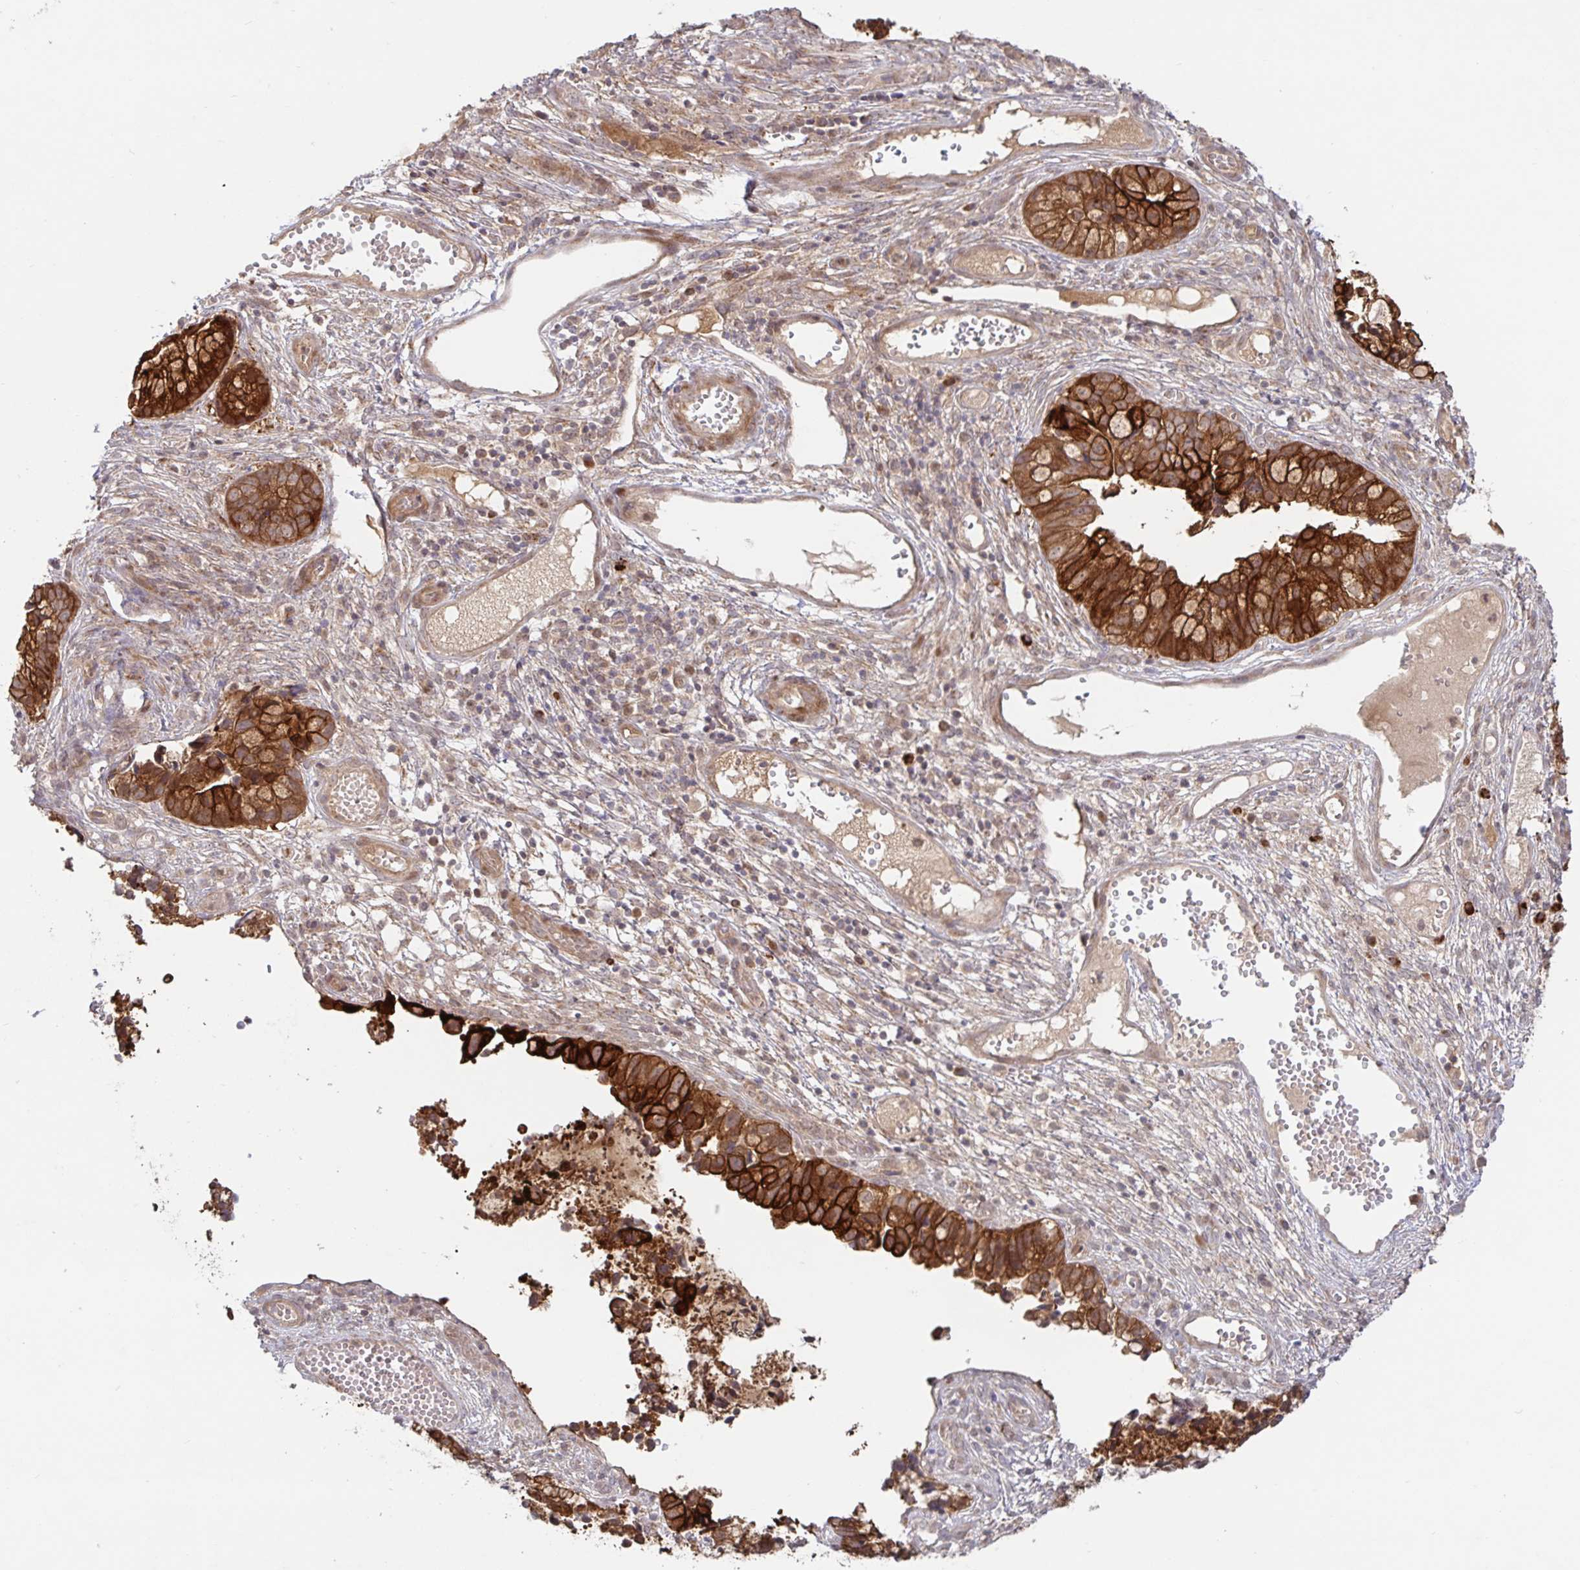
{"staining": {"intensity": "strong", "quantity": ">75%", "location": "cytoplasmic/membranous"}, "tissue": "cervical cancer", "cell_type": "Tumor cells", "image_type": "cancer", "snomed": [{"axis": "morphology", "description": "Adenocarcinoma, NOS"}, {"axis": "topography", "description": "Cervix"}], "caption": "Immunohistochemistry (DAB (3,3'-diaminobenzidine)) staining of cervical adenocarcinoma displays strong cytoplasmic/membranous protein staining in approximately >75% of tumor cells.", "gene": "AACS", "patient": {"sex": "female", "age": 44}}